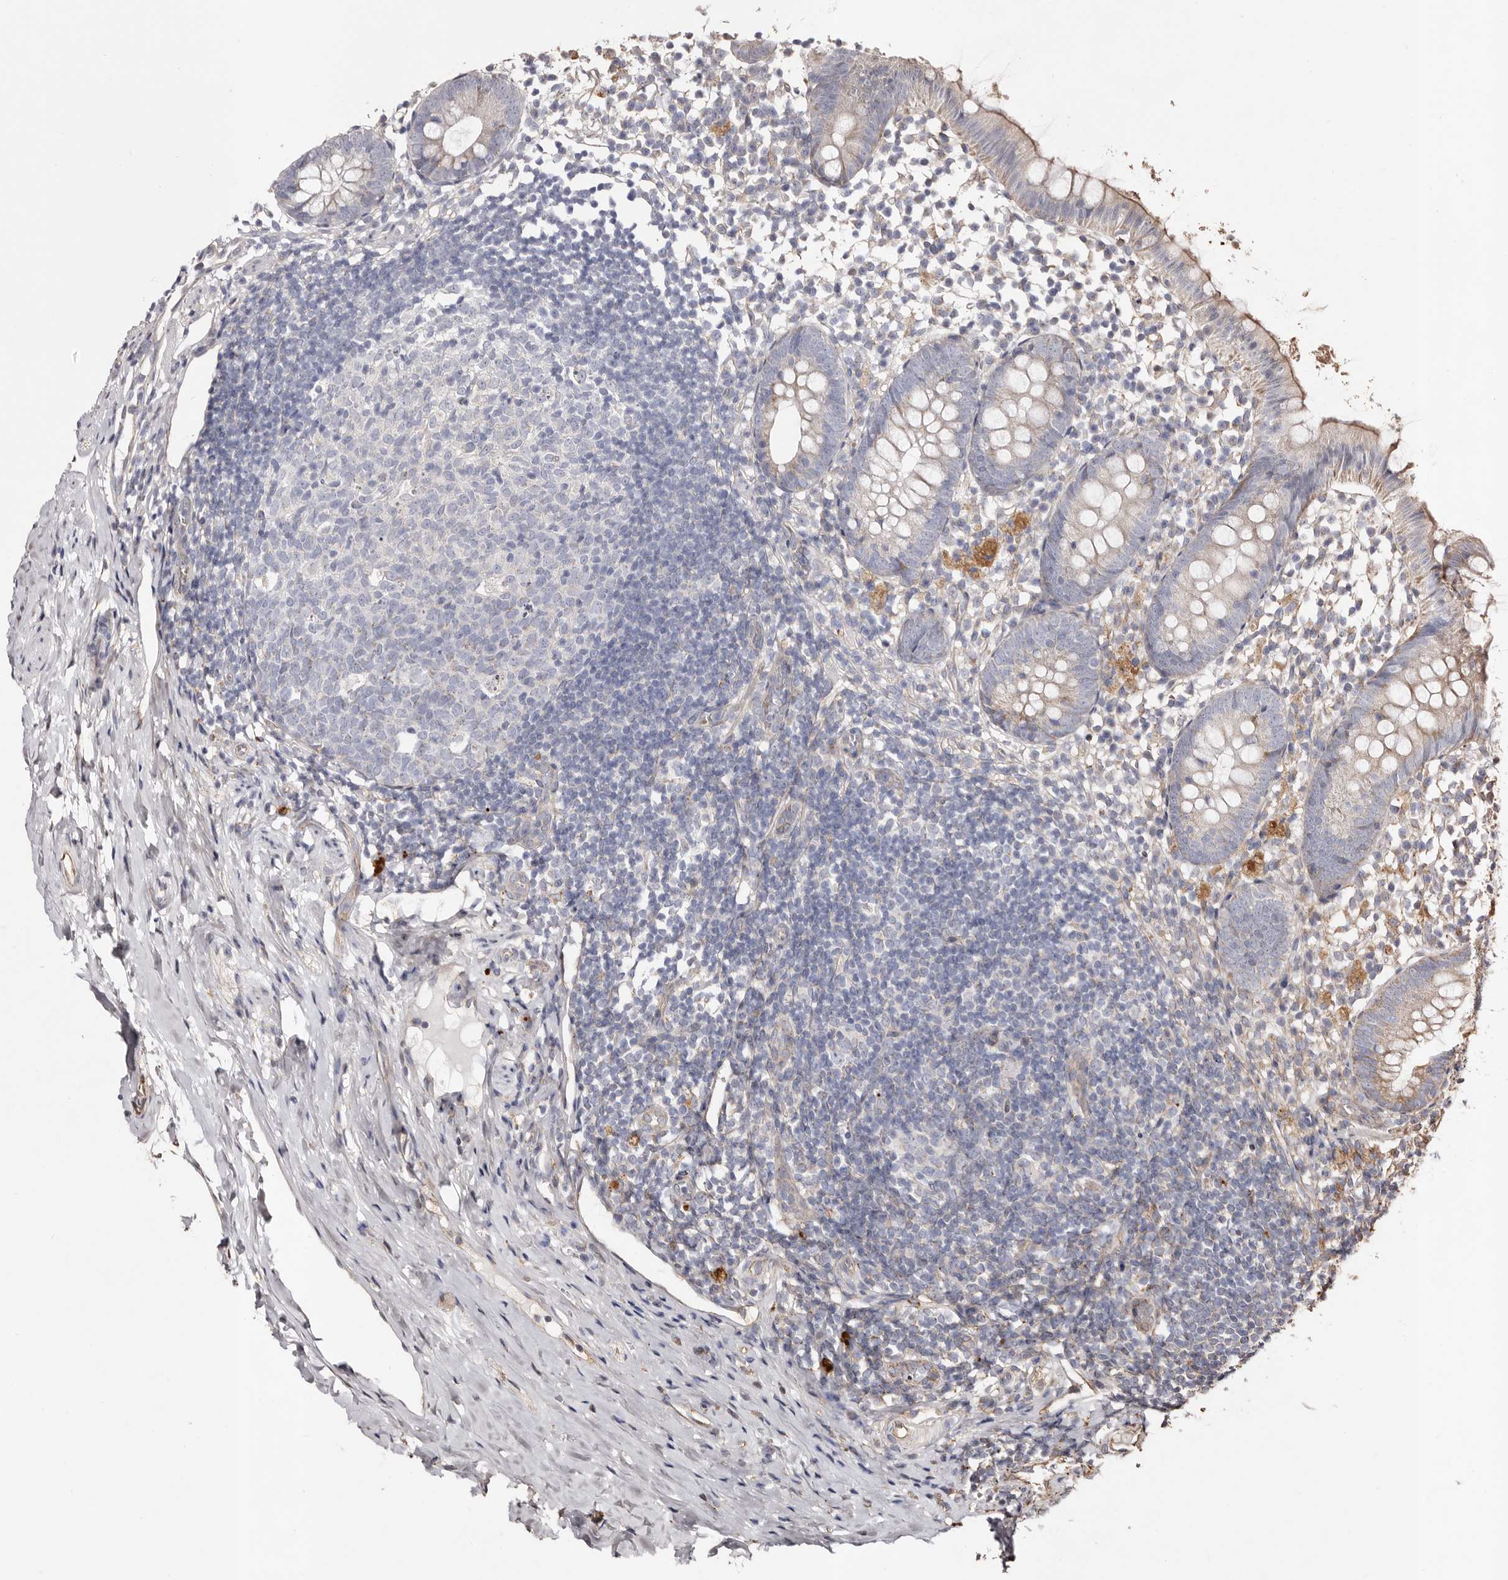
{"staining": {"intensity": "weak", "quantity": "25%-75%", "location": "cytoplasmic/membranous"}, "tissue": "appendix", "cell_type": "Glandular cells", "image_type": "normal", "snomed": [{"axis": "morphology", "description": "Normal tissue, NOS"}, {"axis": "topography", "description": "Appendix"}], "caption": "A low amount of weak cytoplasmic/membranous positivity is appreciated in approximately 25%-75% of glandular cells in unremarkable appendix.", "gene": "MACC1", "patient": {"sex": "female", "age": 20}}